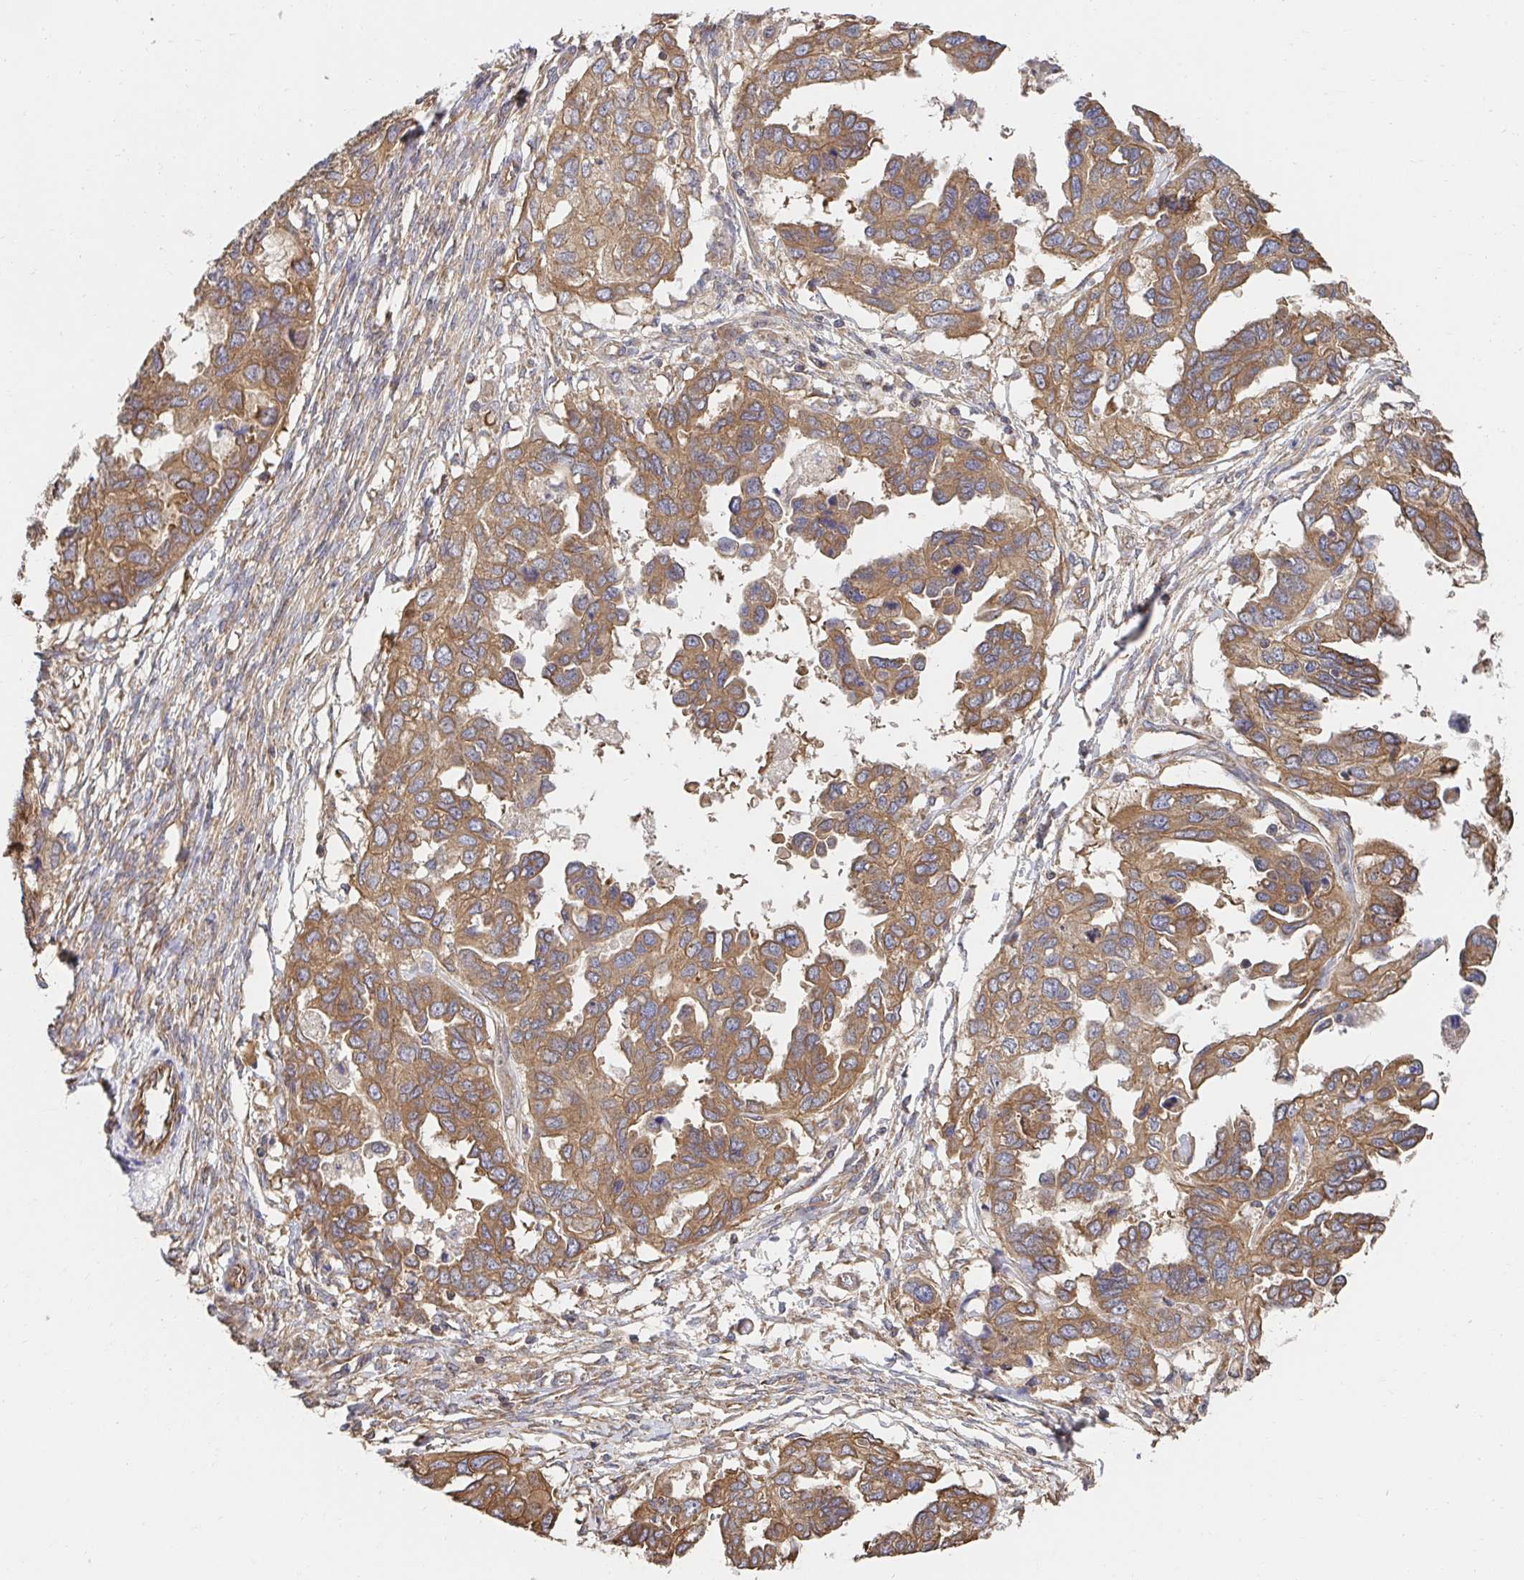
{"staining": {"intensity": "moderate", "quantity": ">75%", "location": "cytoplasmic/membranous"}, "tissue": "ovarian cancer", "cell_type": "Tumor cells", "image_type": "cancer", "snomed": [{"axis": "morphology", "description": "Cystadenocarcinoma, serous, NOS"}, {"axis": "topography", "description": "Ovary"}], "caption": "A high-resolution image shows immunohistochemistry (IHC) staining of ovarian serous cystadenocarcinoma, which shows moderate cytoplasmic/membranous positivity in about >75% of tumor cells. Nuclei are stained in blue.", "gene": "APBB1", "patient": {"sex": "female", "age": 53}}